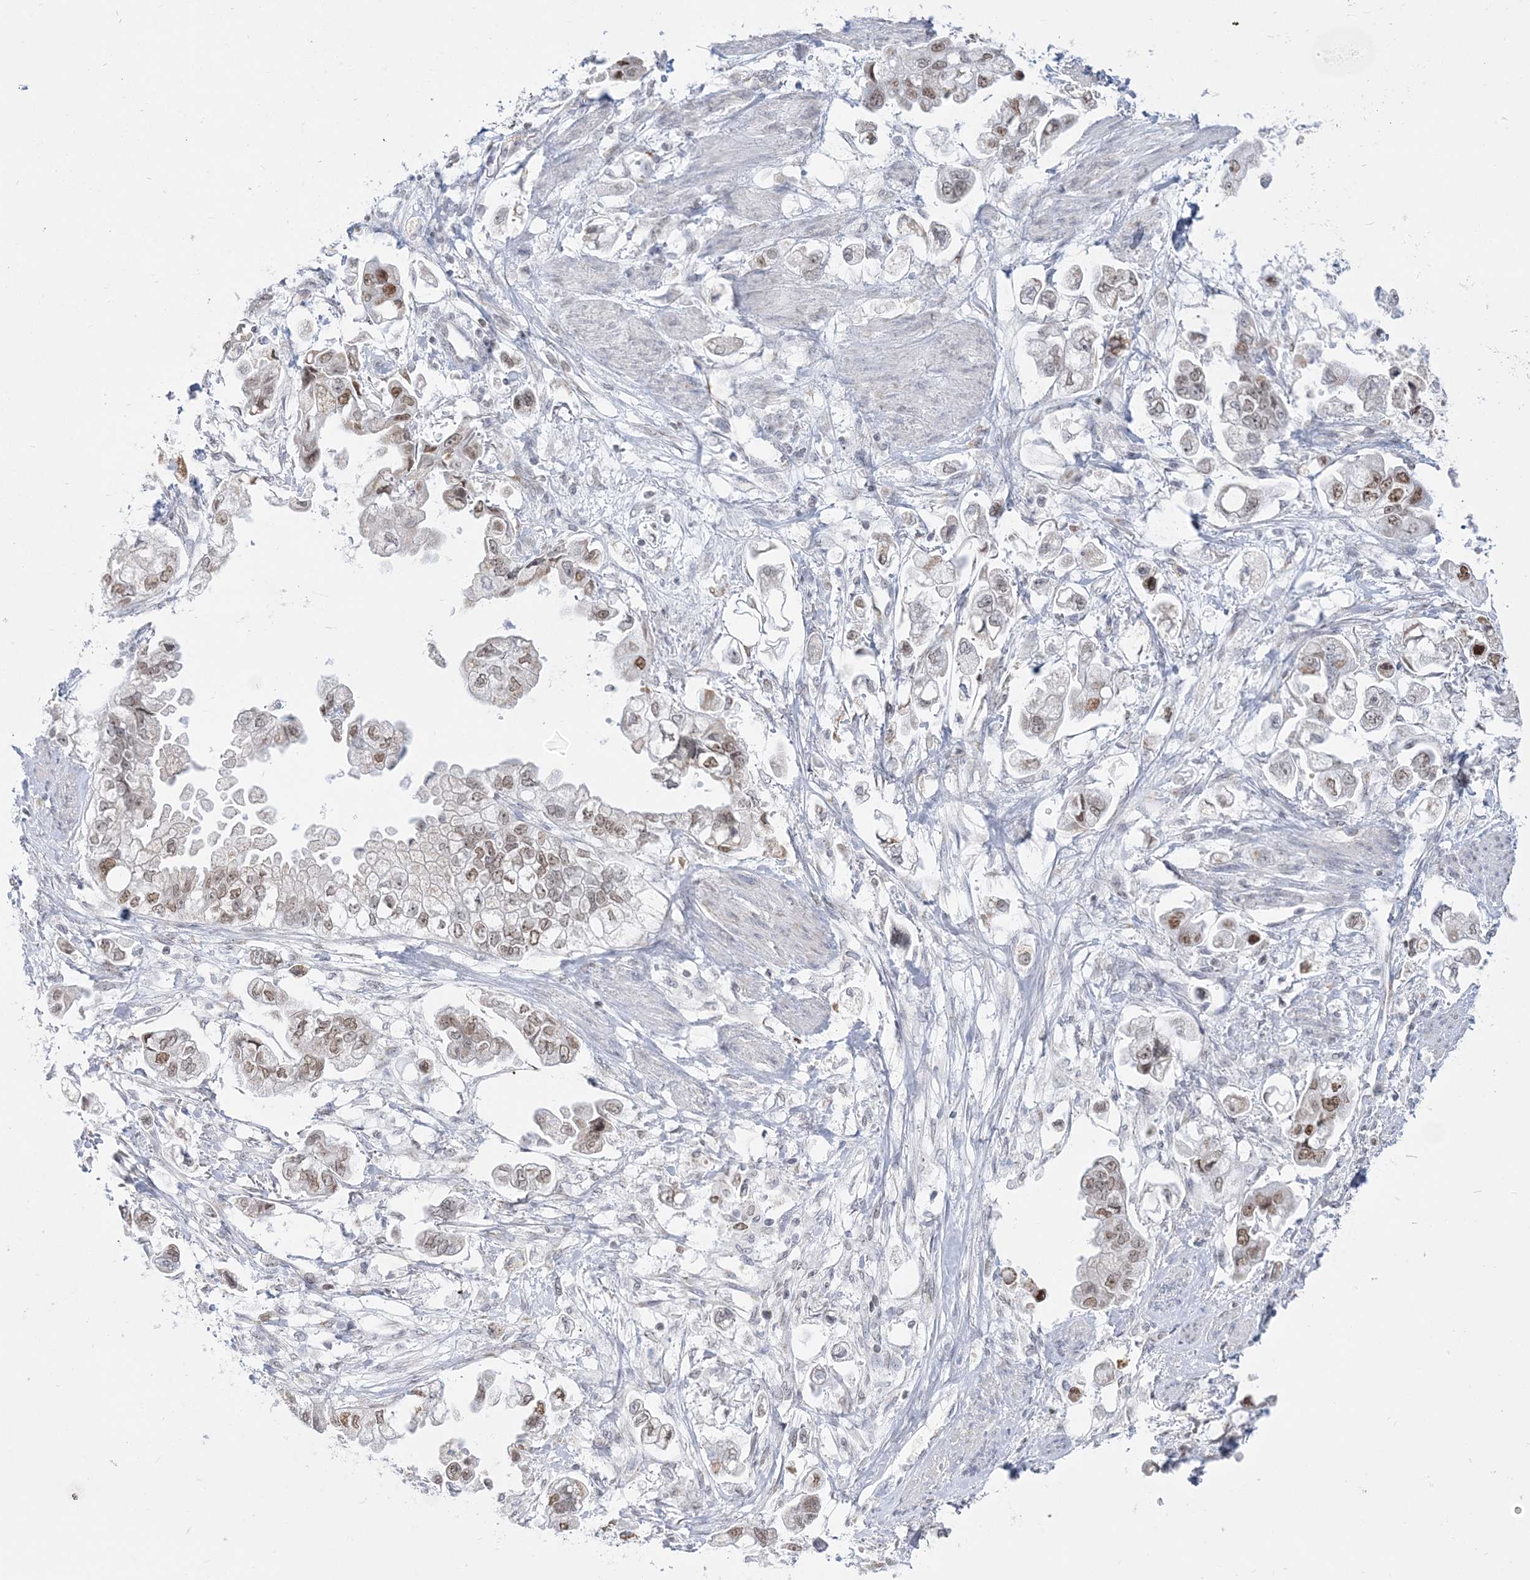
{"staining": {"intensity": "moderate", "quantity": "25%-75%", "location": "nuclear"}, "tissue": "stomach cancer", "cell_type": "Tumor cells", "image_type": "cancer", "snomed": [{"axis": "morphology", "description": "Adenocarcinoma, NOS"}, {"axis": "topography", "description": "Stomach"}], "caption": "Immunohistochemical staining of stomach cancer shows medium levels of moderate nuclear protein staining in approximately 25%-75% of tumor cells.", "gene": "DDX21", "patient": {"sex": "male", "age": 62}}